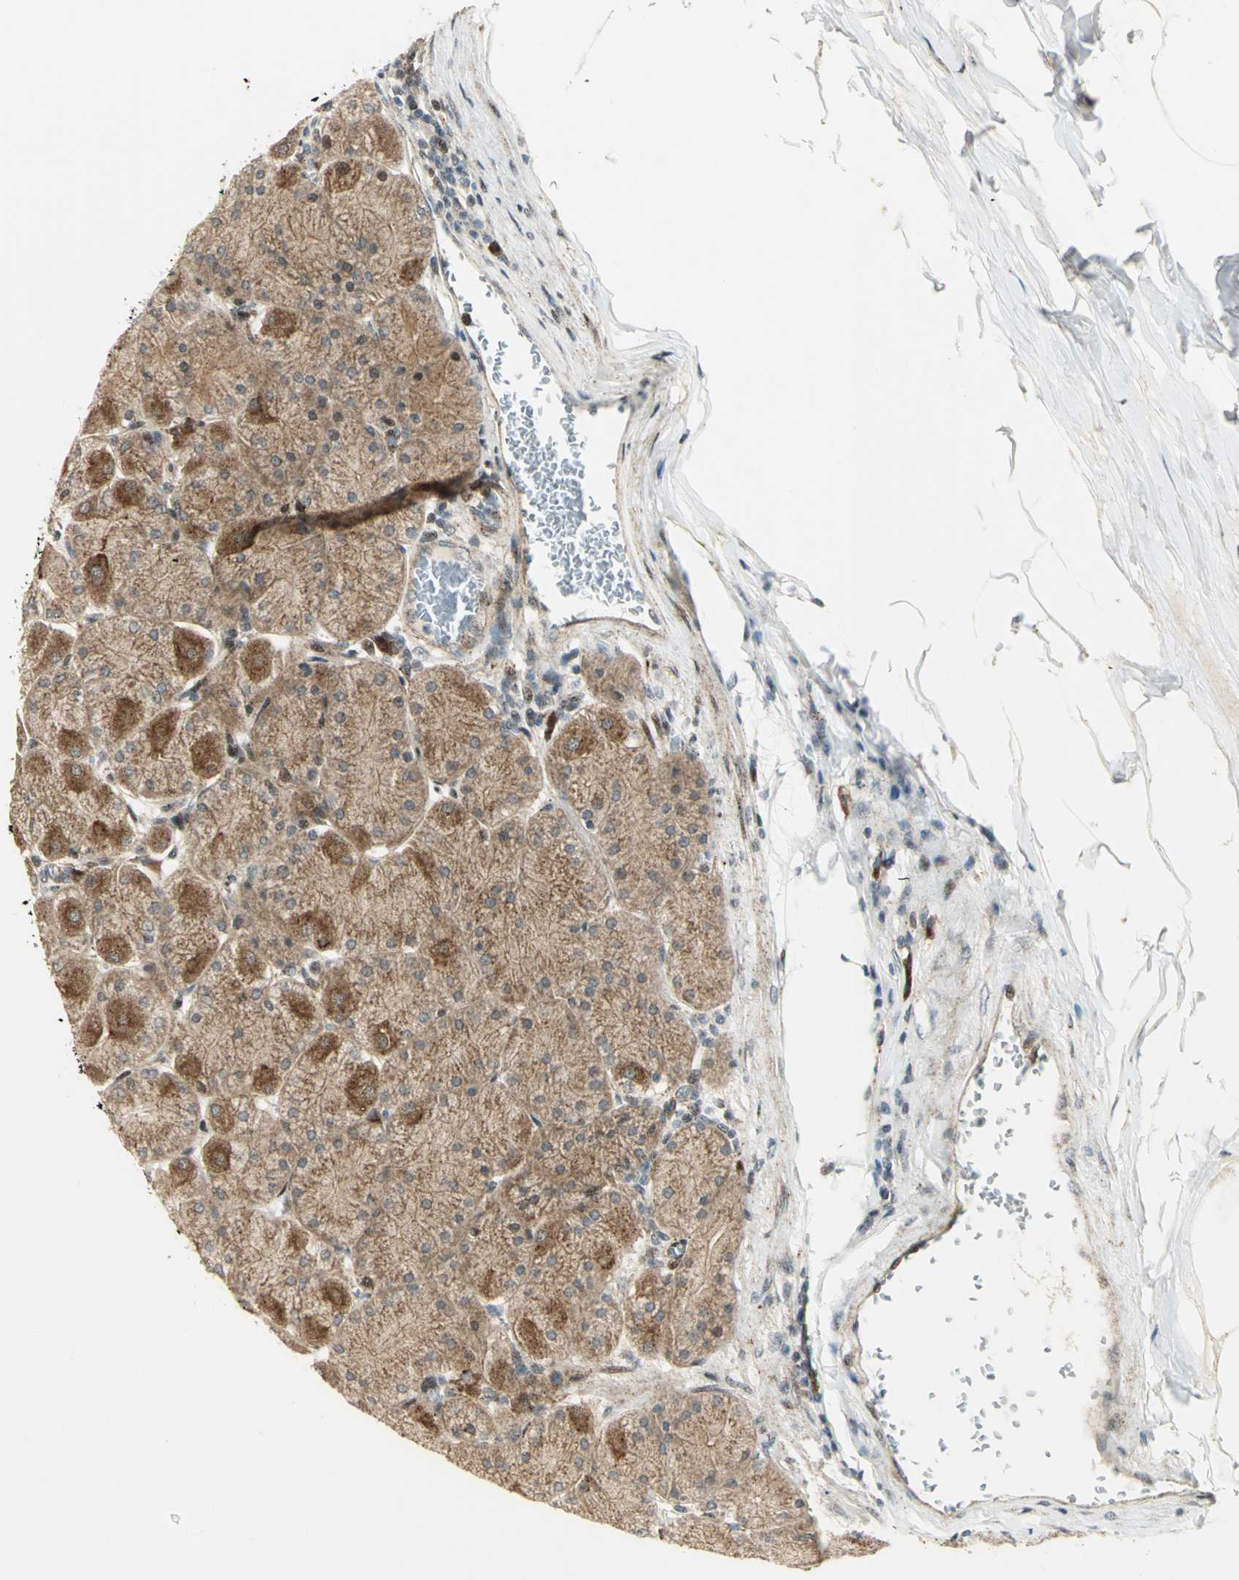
{"staining": {"intensity": "strong", "quantity": ">75%", "location": "cytoplasmic/membranous,nuclear"}, "tissue": "stomach", "cell_type": "Glandular cells", "image_type": "normal", "snomed": [{"axis": "morphology", "description": "Normal tissue, NOS"}, {"axis": "topography", "description": "Stomach, upper"}], "caption": "Glandular cells demonstrate high levels of strong cytoplasmic/membranous,nuclear staining in approximately >75% of cells in benign stomach. Nuclei are stained in blue.", "gene": "ATP6V1A", "patient": {"sex": "female", "age": 56}}